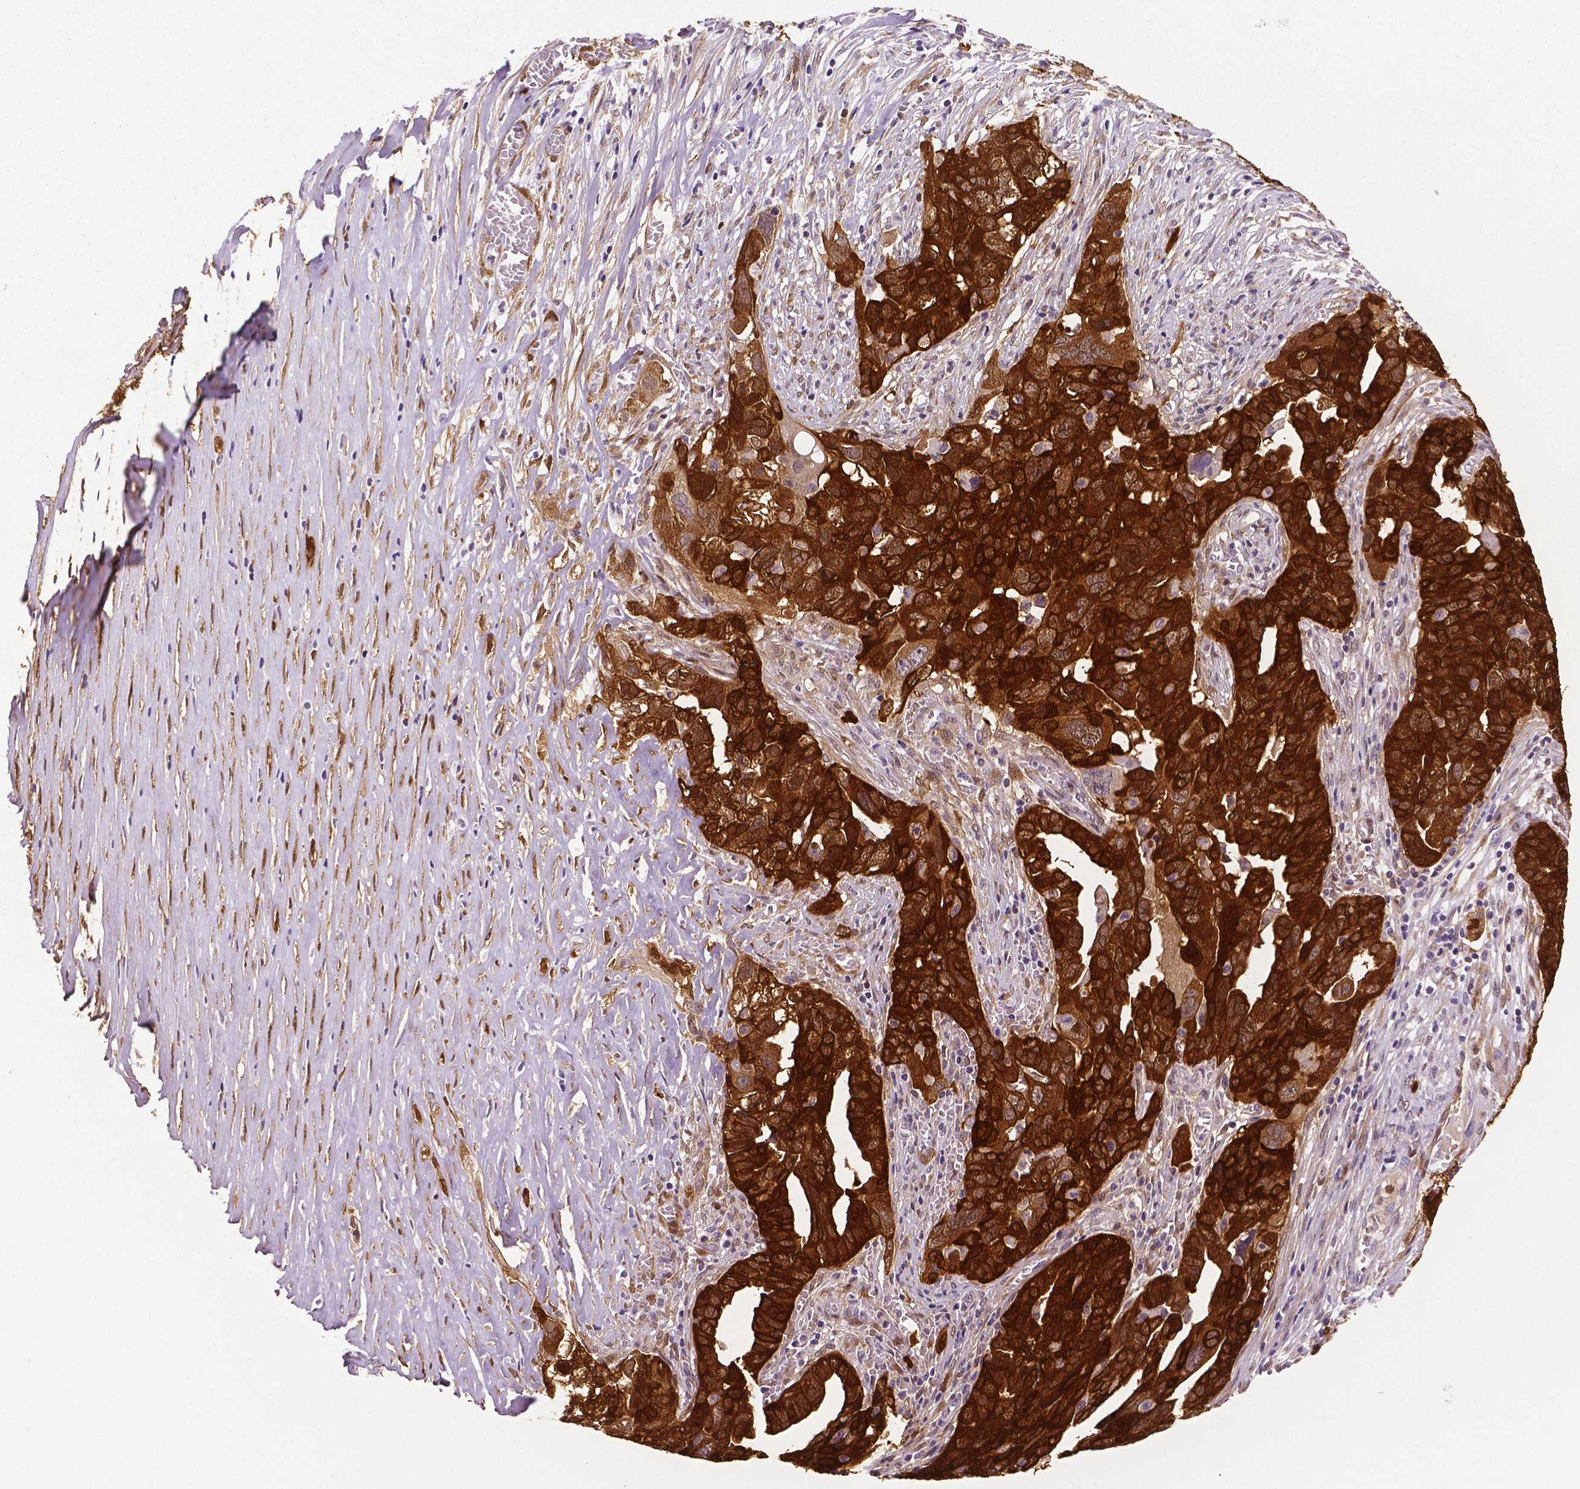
{"staining": {"intensity": "strong", "quantity": ">75%", "location": "cytoplasmic/membranous"}, "tissue": "ovarian cancer", "cell_type": "Tumor cells", "image_type": "cancer", "snomed": [{"axis": "morphology", "description": "Carcinoma, endometroid"}, {"axis": "topography", "description": "Soft tissue"}, {"axis": "topography", "description": "Ovary"}], "caption": "Immunohistochemical staining of human ovarian cancer (endometroid carcinoma) displays high levels of strong cytoplasmic/membranous protein staining in approximately >75% of tumor cells. The staining was performed using DAB (3,3'-diaminobenzidine), with brown indicating positive protein expression. Nuclei are stained blue with hematoxylin.", "gene": "PHGDH", "patient": {"sex": "female", "age": 52}}